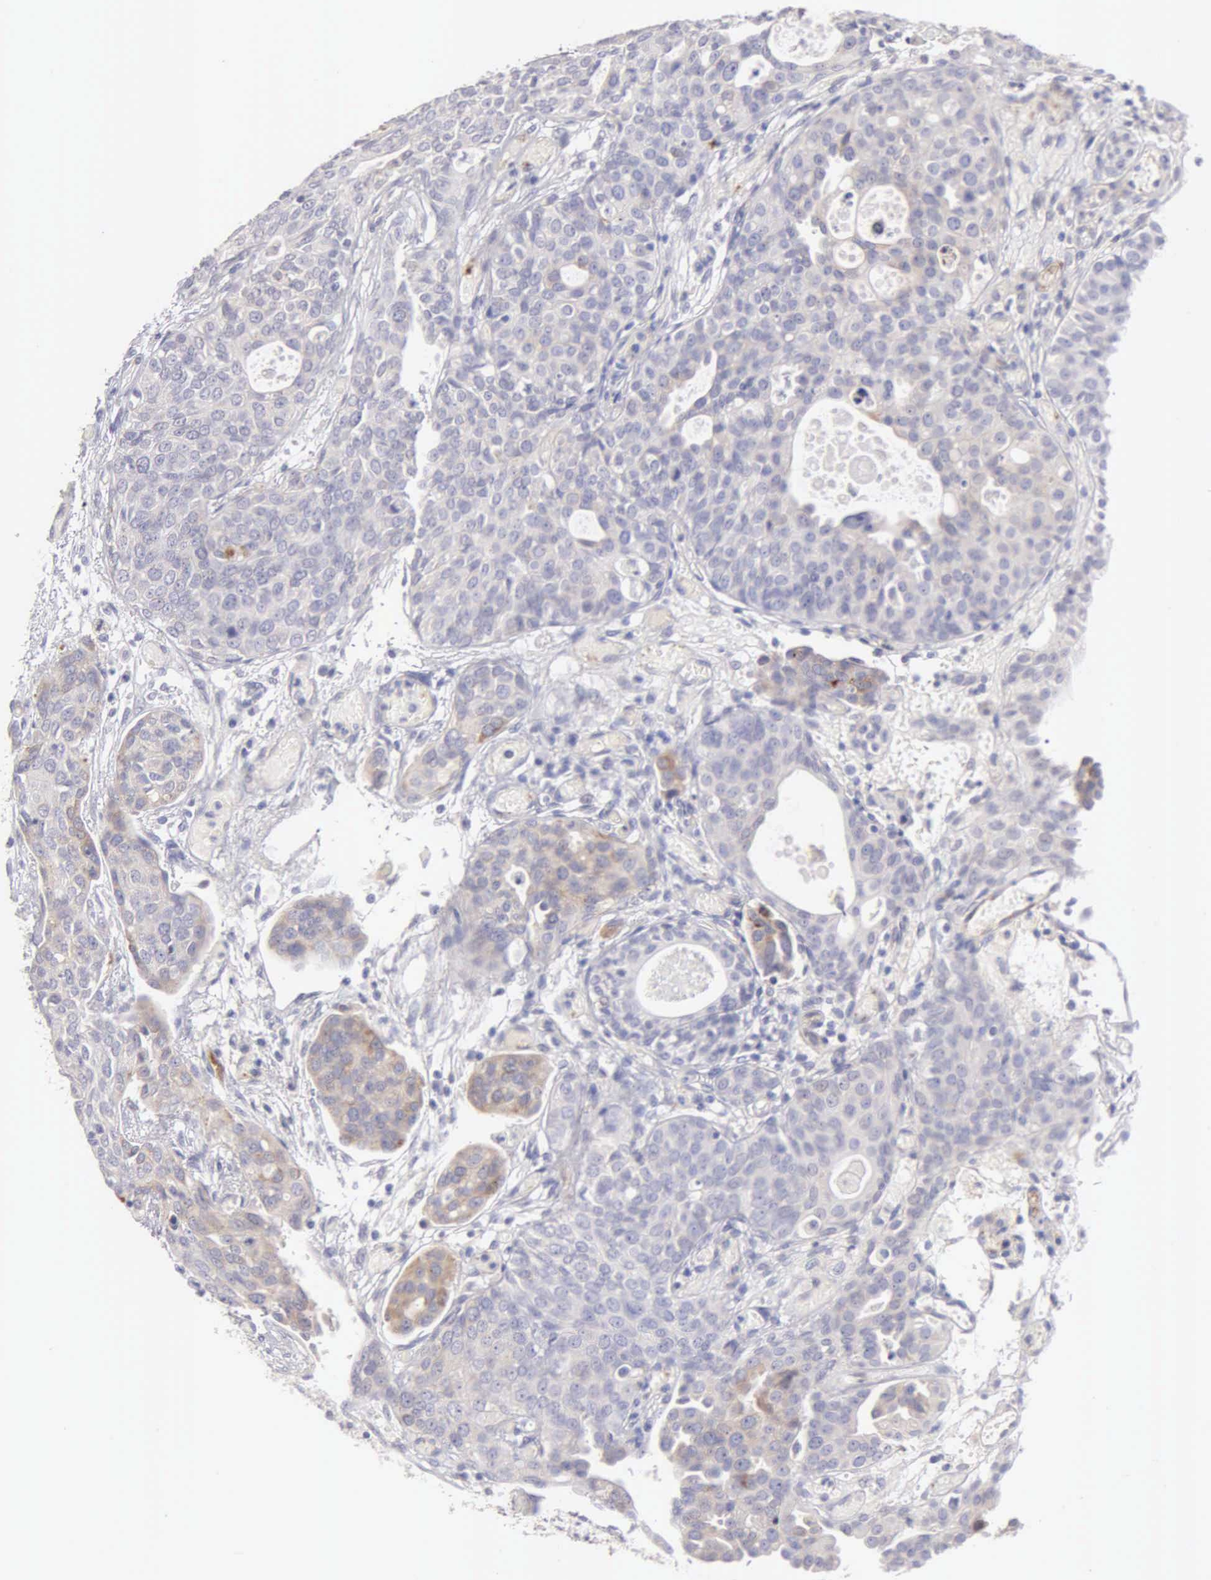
{"staining": {"intensity": "weak", "quantity": "<25%", "location": "cytoplasmic/membranous"}, "tissue": "urothelial cancer", "cell_type": "Tumor cells", "image_type": "cancer", "snomed": [{"axis": "morphology", "description": "Urothelial carcinoma, High grade"}, {"axis": "topography", "description": "Urinary bladder"}], "caption": "Human urothelial cancer stained for a protein using IHC demonstrates no positivity in tumor cells.", "gene": "APP", "patient": {"sex": "male", "age": 78}}